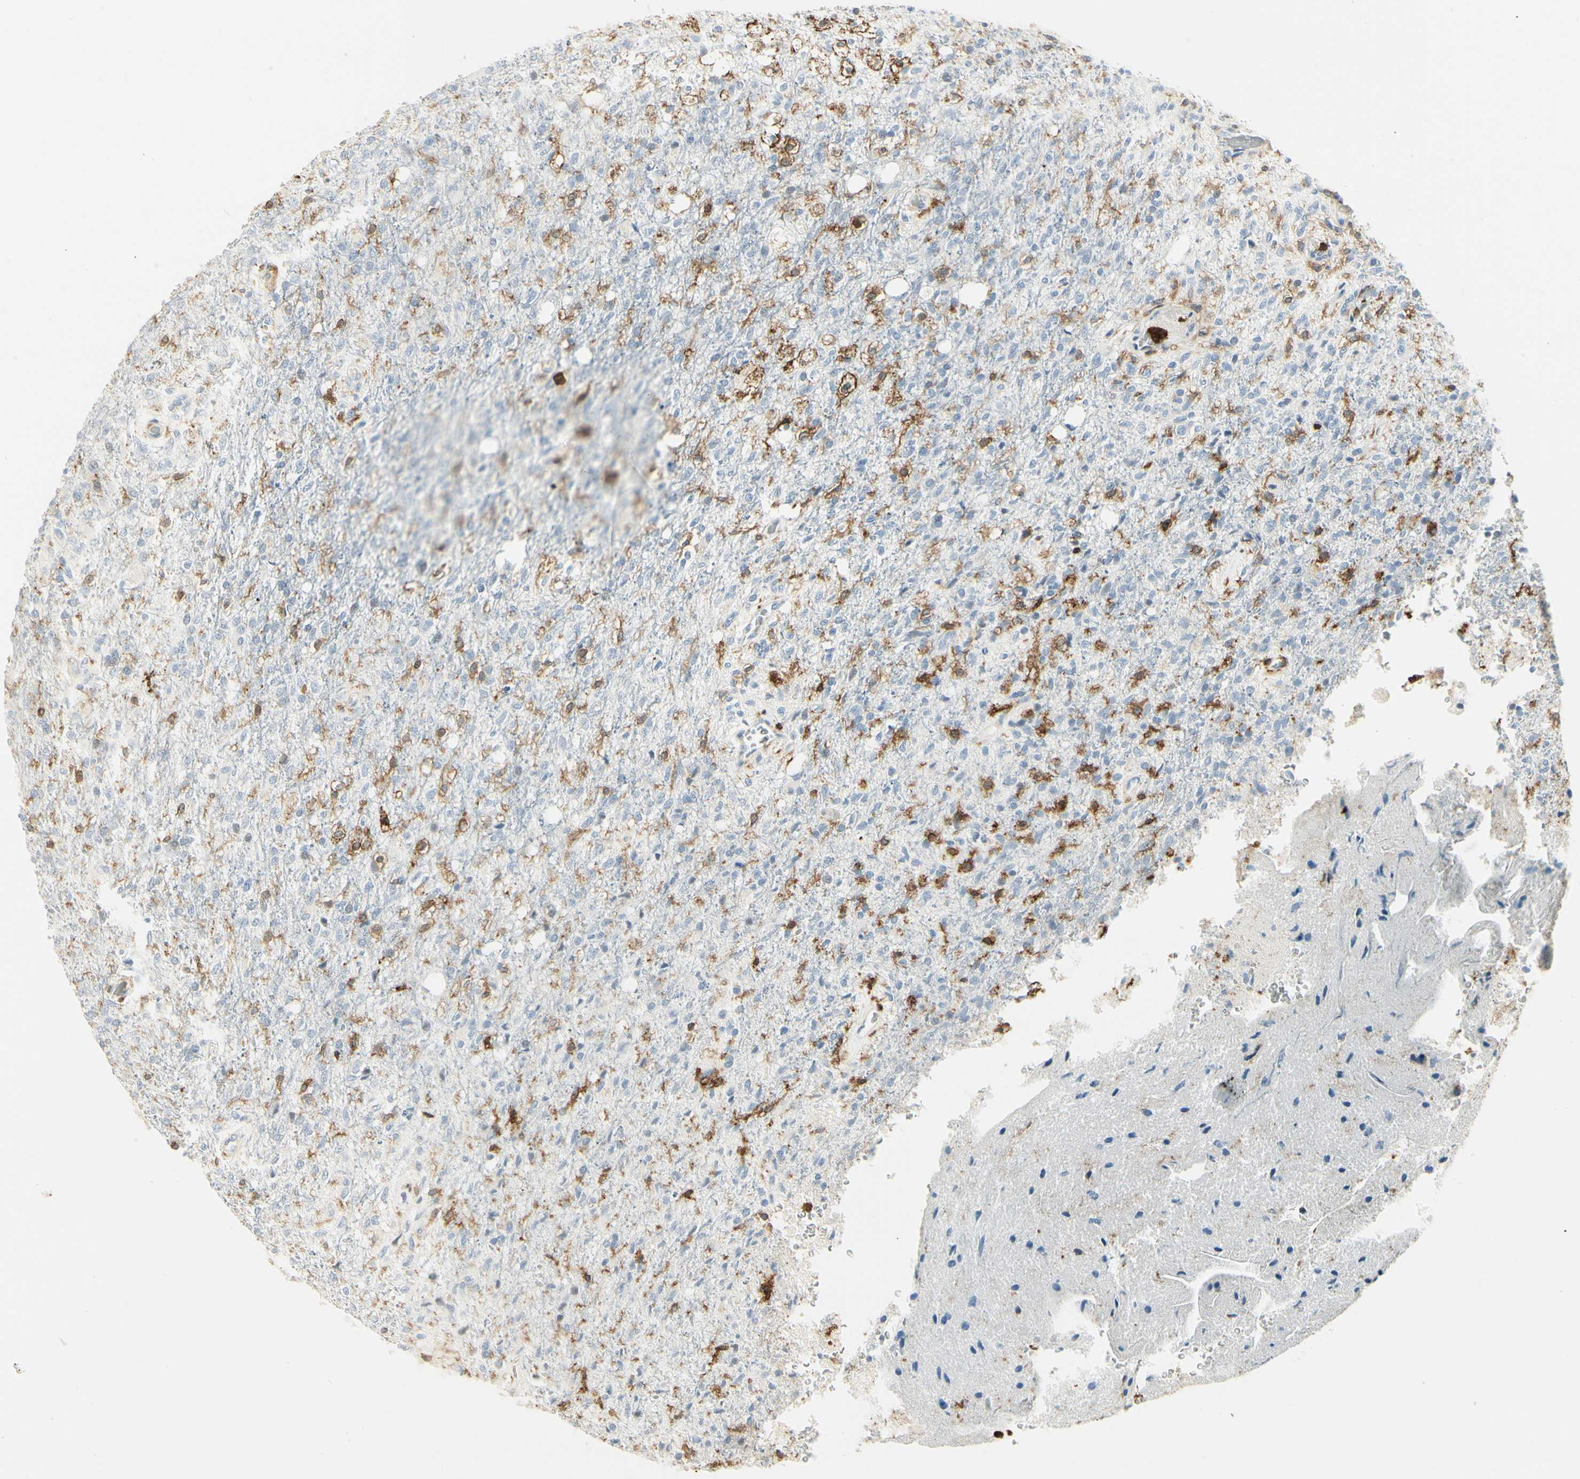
{"staining": {"intensity": "negative", "quantity": "none", "location": "none"}, "tissue": "glioma", "cell_type": "Tumor cells", "image_type": "cancer", "snomed": [{"axis": "morphology", "description": "Normal tissue, NOS"}, {"axis": "morphology", "description": "Glioma, malignant, High grade"}, {"axis": "topography", "description": "Cerebral cortex"}], "caption": "This photomicrograph is of glioma stained with immunohistochemistry (IHC) to label a protein in brown with the nuclei are counter-stained blue. There is no positivity in tumor cells.", "gene": "ITGB2", "patient": {"sex": "male", "age": 77}}